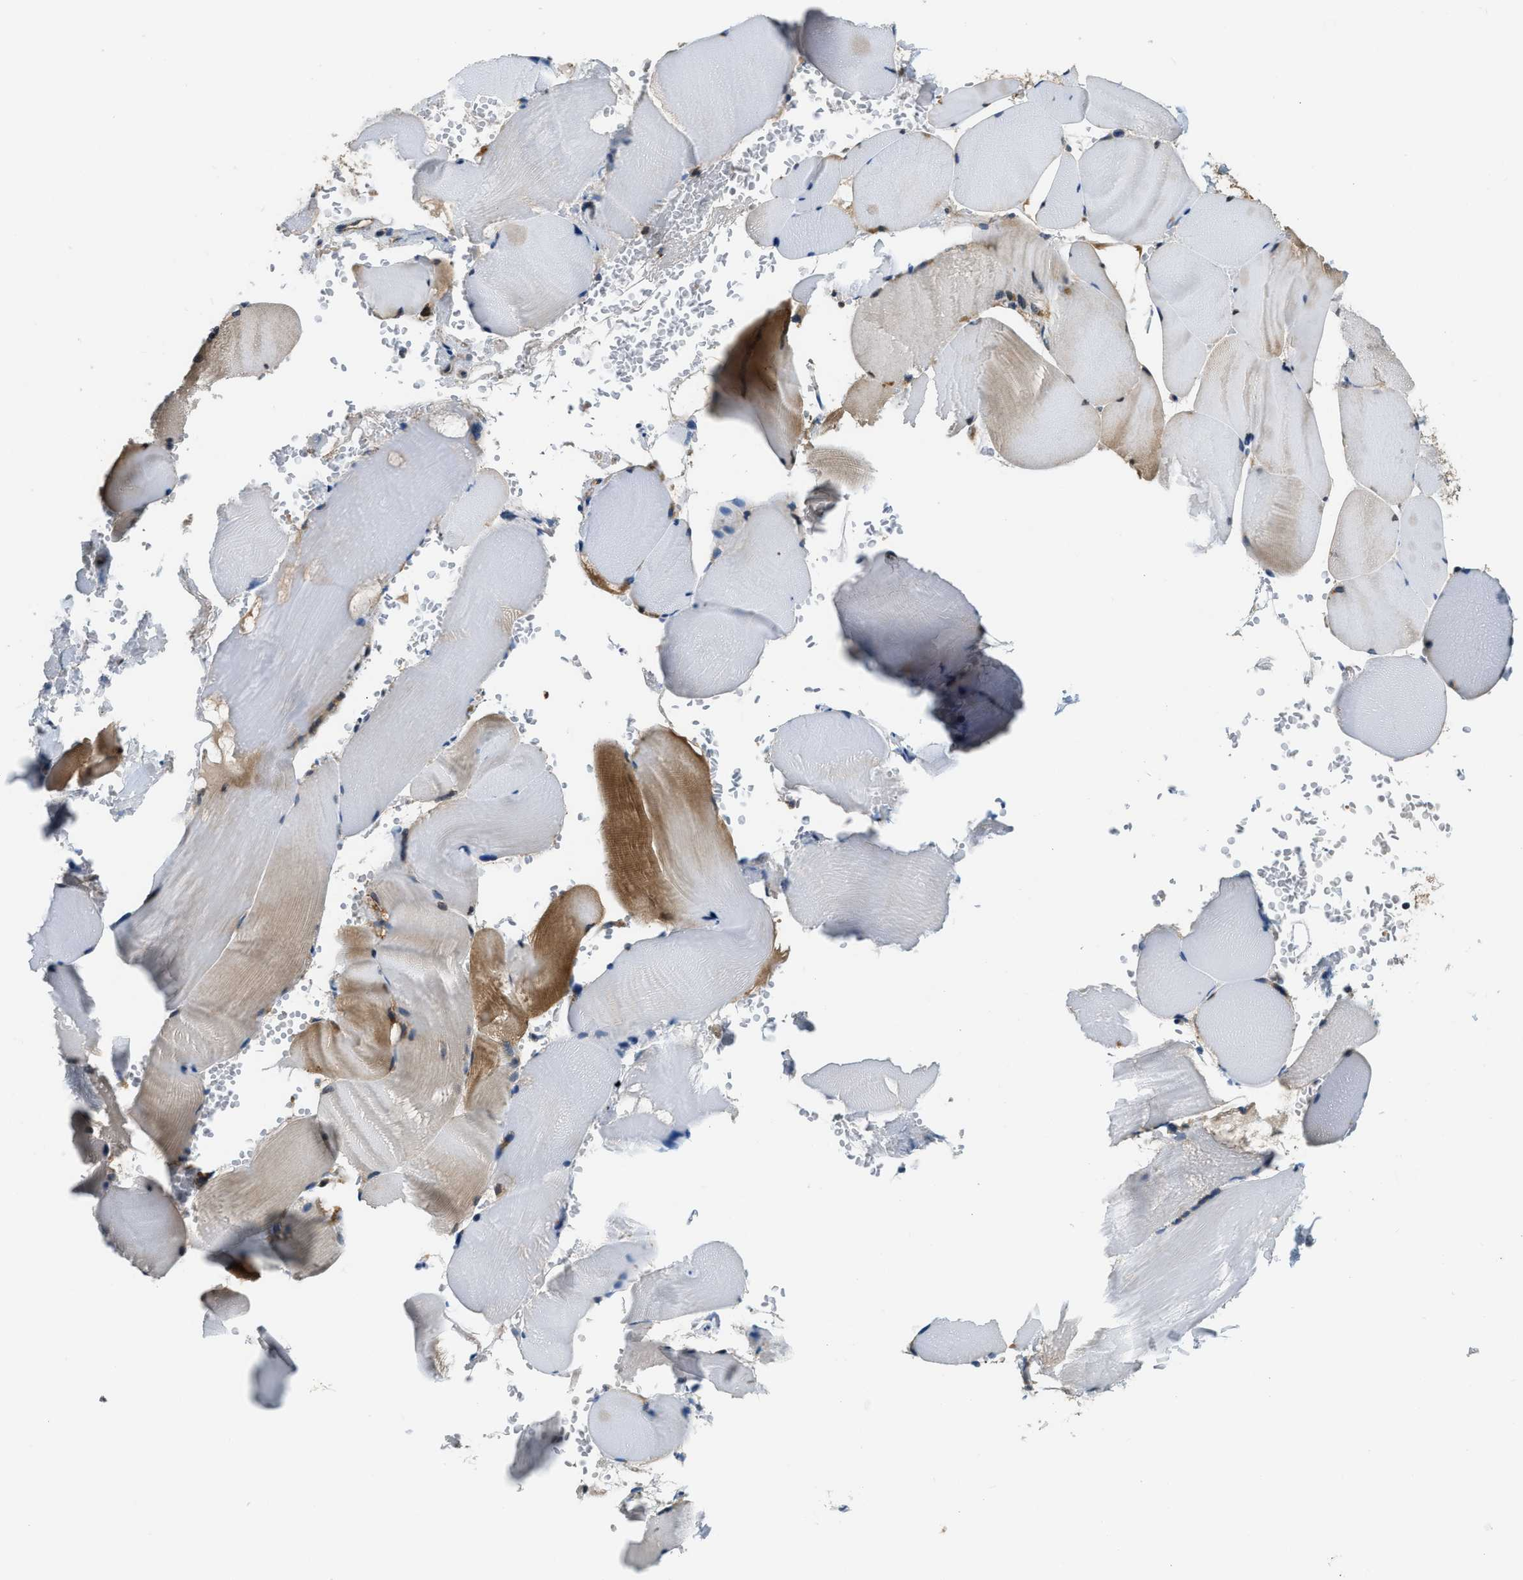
{"staining": {"intensity": "moderate", "quantity": "25%-75%", "location": "cytoplasmic/membranous"}, "tissue": "skeletal muscle", "cell_type": "Myocytes", "image_type": "normal", "snomed": [{"axis": "morphology", "description": "Normal tissue, NOS"}, {"axis": "topography", "description": "Skin"}, {"axis": "topography", "description": "Skeletal muscle"}], "caption": "A high-resolution micrograph shows immunohistochemistry staining of normal skeletal muscle, which shows moderate cytoplasmic/membranous staining in about 25%-75% of myocytes. The staining is performed using DAB brown chromogen to label protein expression. The nuclei are counter-stained blue using hematoxylin.", "gene": "STARD3NL", "patient": {"sex": "male", "age": 83}}